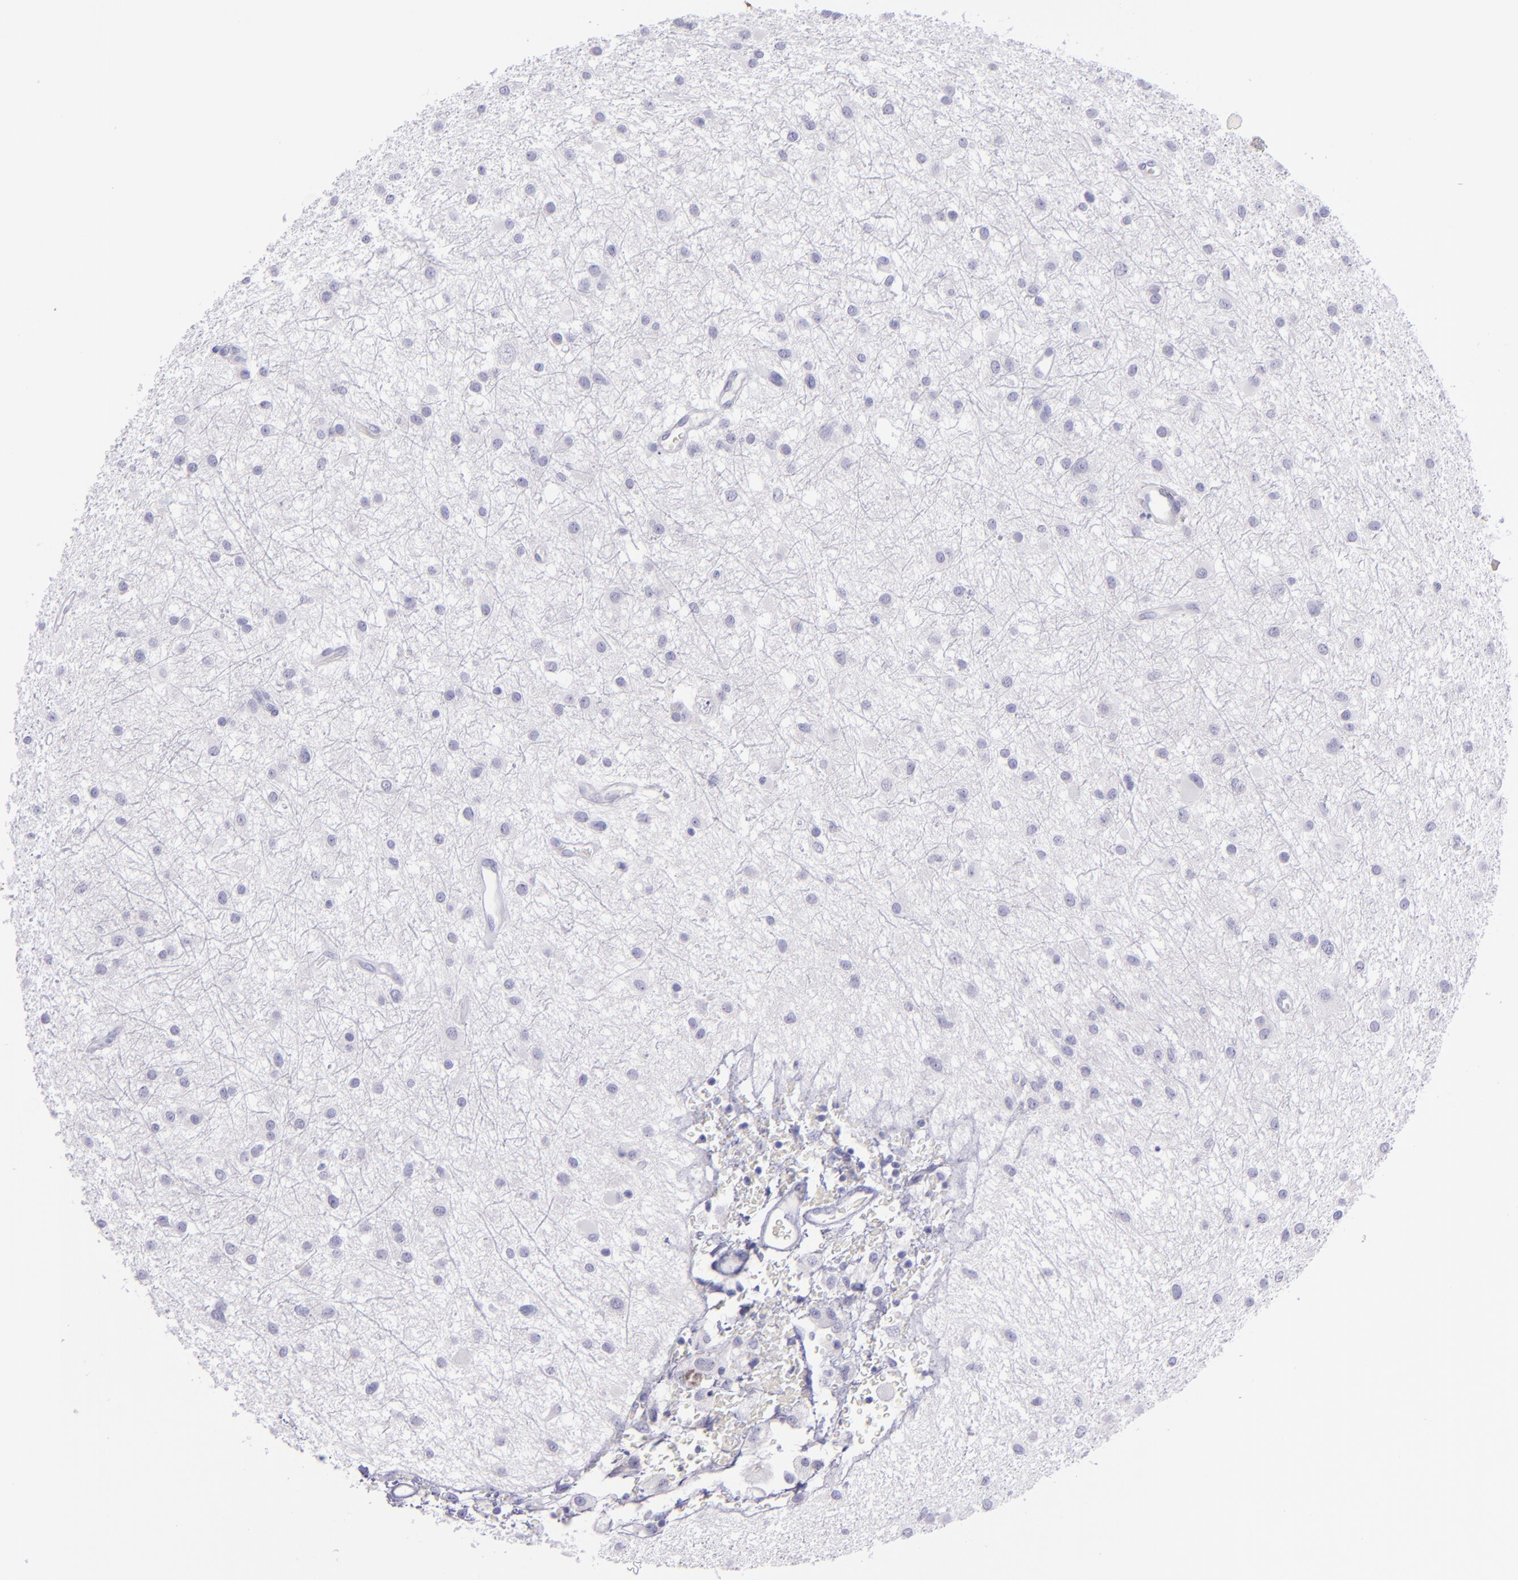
{"staining": {"intensity": "negative", "quantity": "none", "location": "none"}, "tissue": "glioma", "cell_type": "Tumor cells", "image_type": "cancer", "snomed": [{"axis": "morphology", "description": "Glioma, malignant, Low grade"}, {"axis": "topography", "description": "Brain"}], "caption": "IHC histopathology image of human glioma stained for a protein (brown), which displays no positivity in tumor cells.", "gene": "TNNT3", "patient": {"sex": "female", "age": 36}}